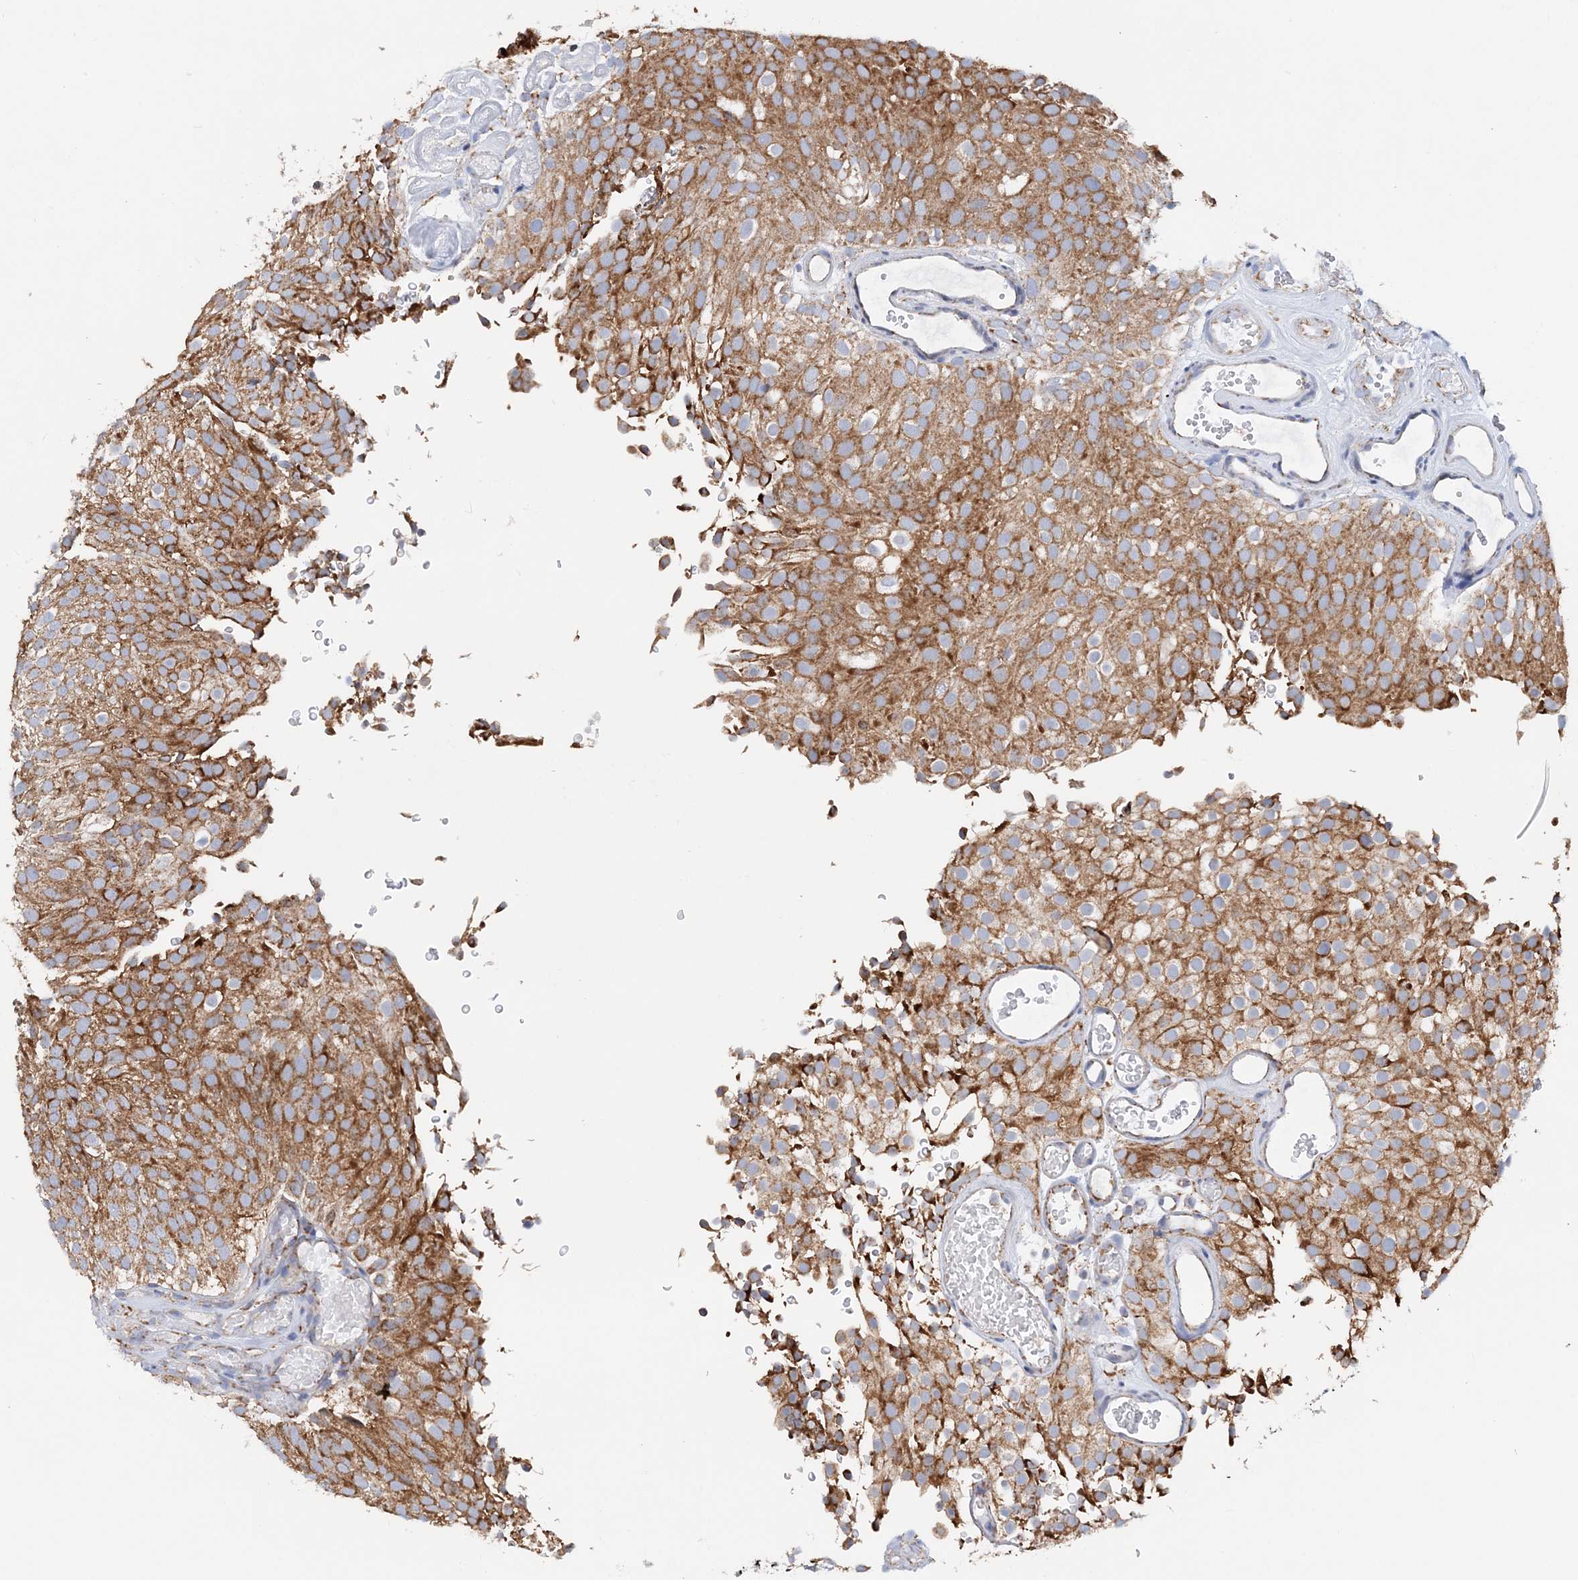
{"staining": {"intensity": "moderate", "quantity": ">75%", "location": "cytoplasmic/membranous"}, "tissue": "urothelial cancer", "cell_type": "Tumor cells", "image_type": "cancer", "snomed": [{"axis": "morphology", "description": "Urothelial carcinoma, Low grade"}, {"axis": "topography", "description": "Urinary bladder"}], "caption": "Immunohistochemical staining of human urothelial cancer displays moderate cytoplasmic/membranous protein staining in approximately >75% of tumor cells. (IHC, brightfield microscopy, high magnification).", "gene": "TTC32", "patient": {"sex": "male", "age": 78}}